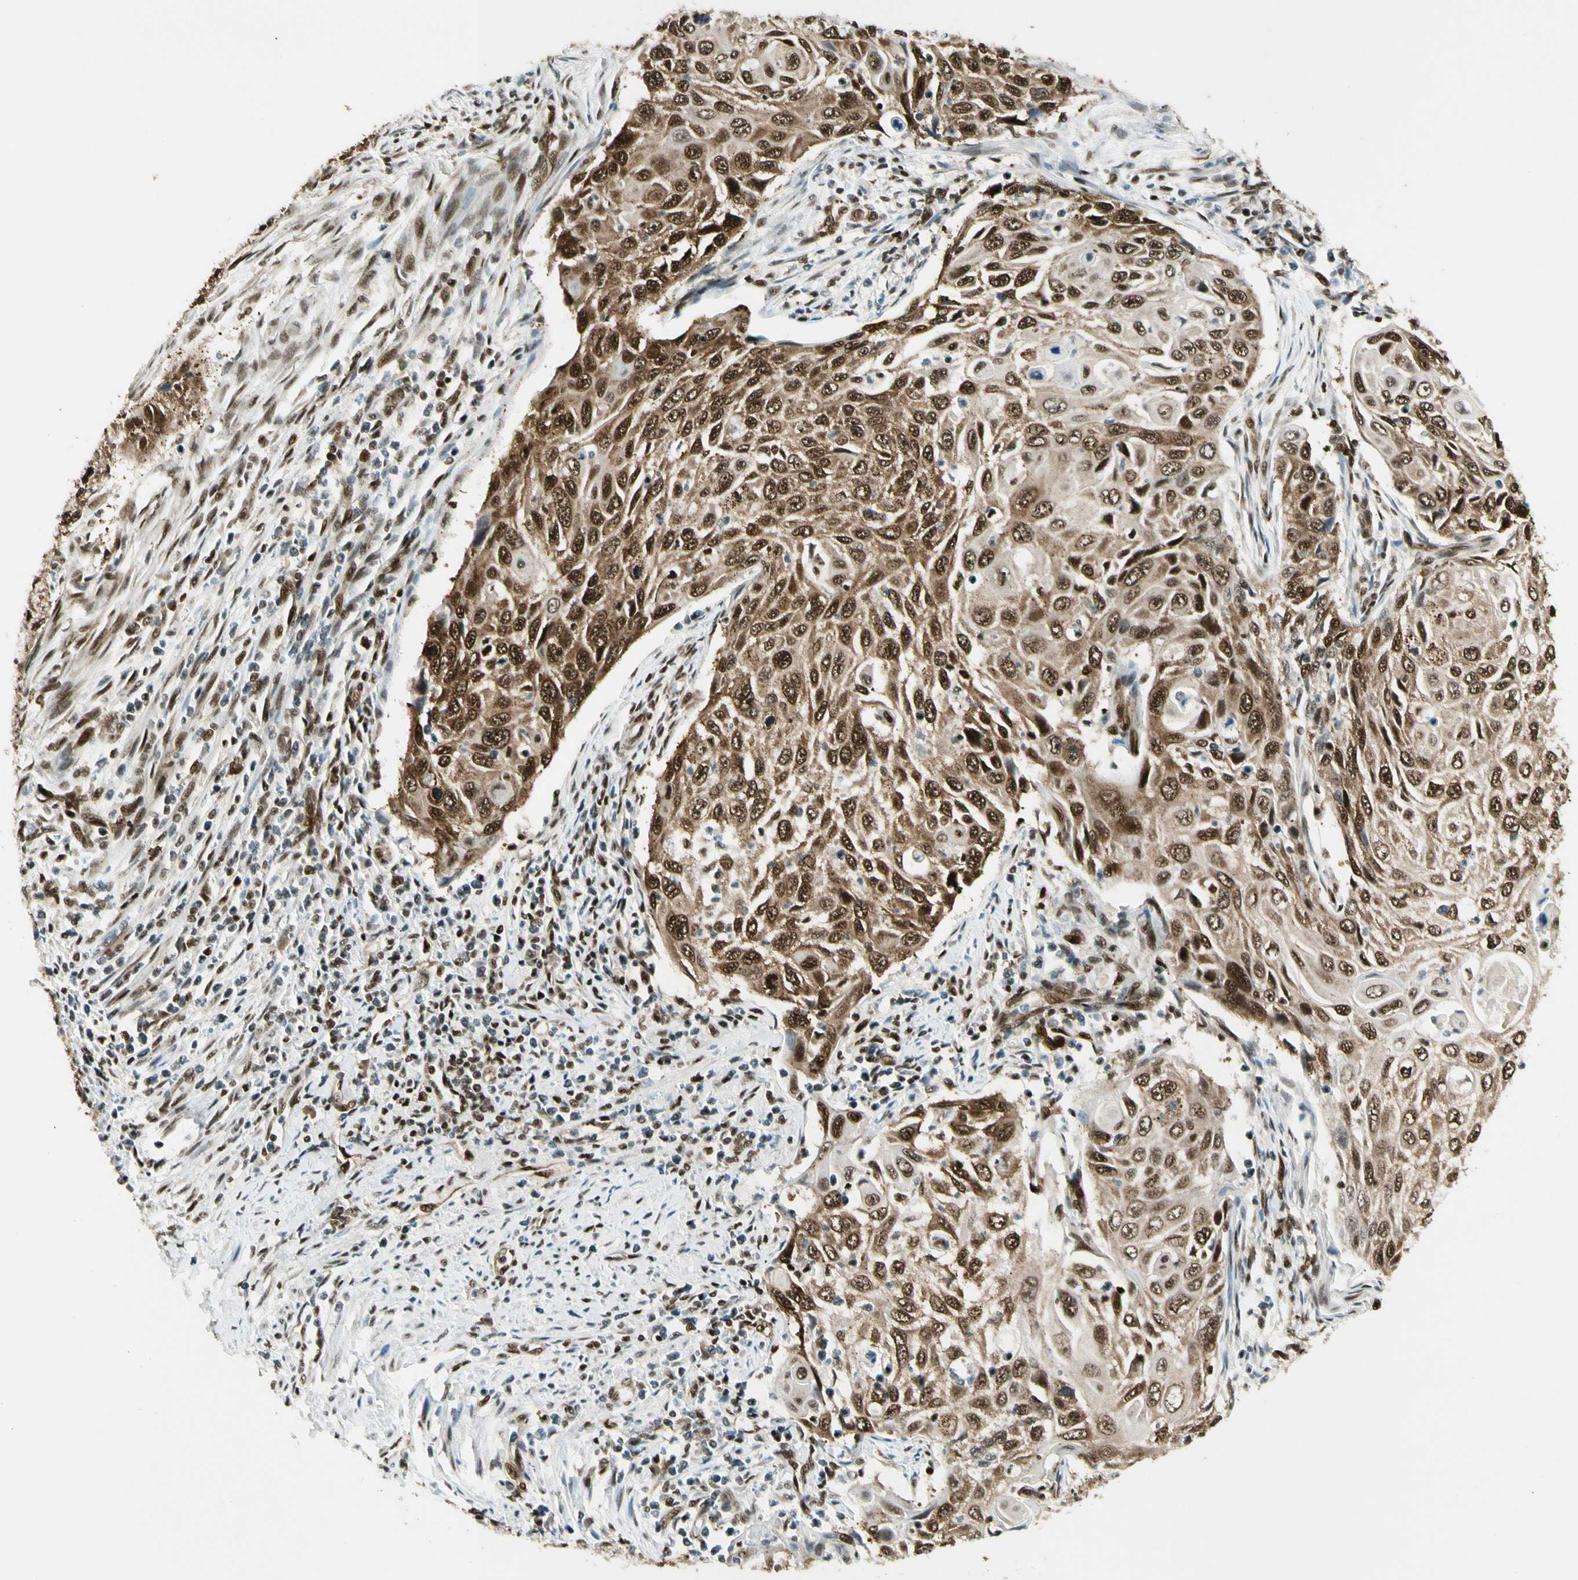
{"staining": {"intensity": "strong", "quantity": ">75%", "location": "cytoplasmic/membranous,nuclear"}, "tissue": "cervical cancer", "cell_type": "Tumor cells", "image_type": "cancer", "snomed": [{"axis": "morphology", "description": "Squamous cell carcinoma, NOS"}, {"axis": "topography", "description": "Cervix"}], "caption": "IHC image of cervical squamous cell carcinoma stained for a protein (brown), which exhibits high levels of strong cytoplasmic/membranous and nuclear staining in approximately >75% of tumor cells.", "gene": "FUS", "patient": {"sex": "female", "age": 70}}